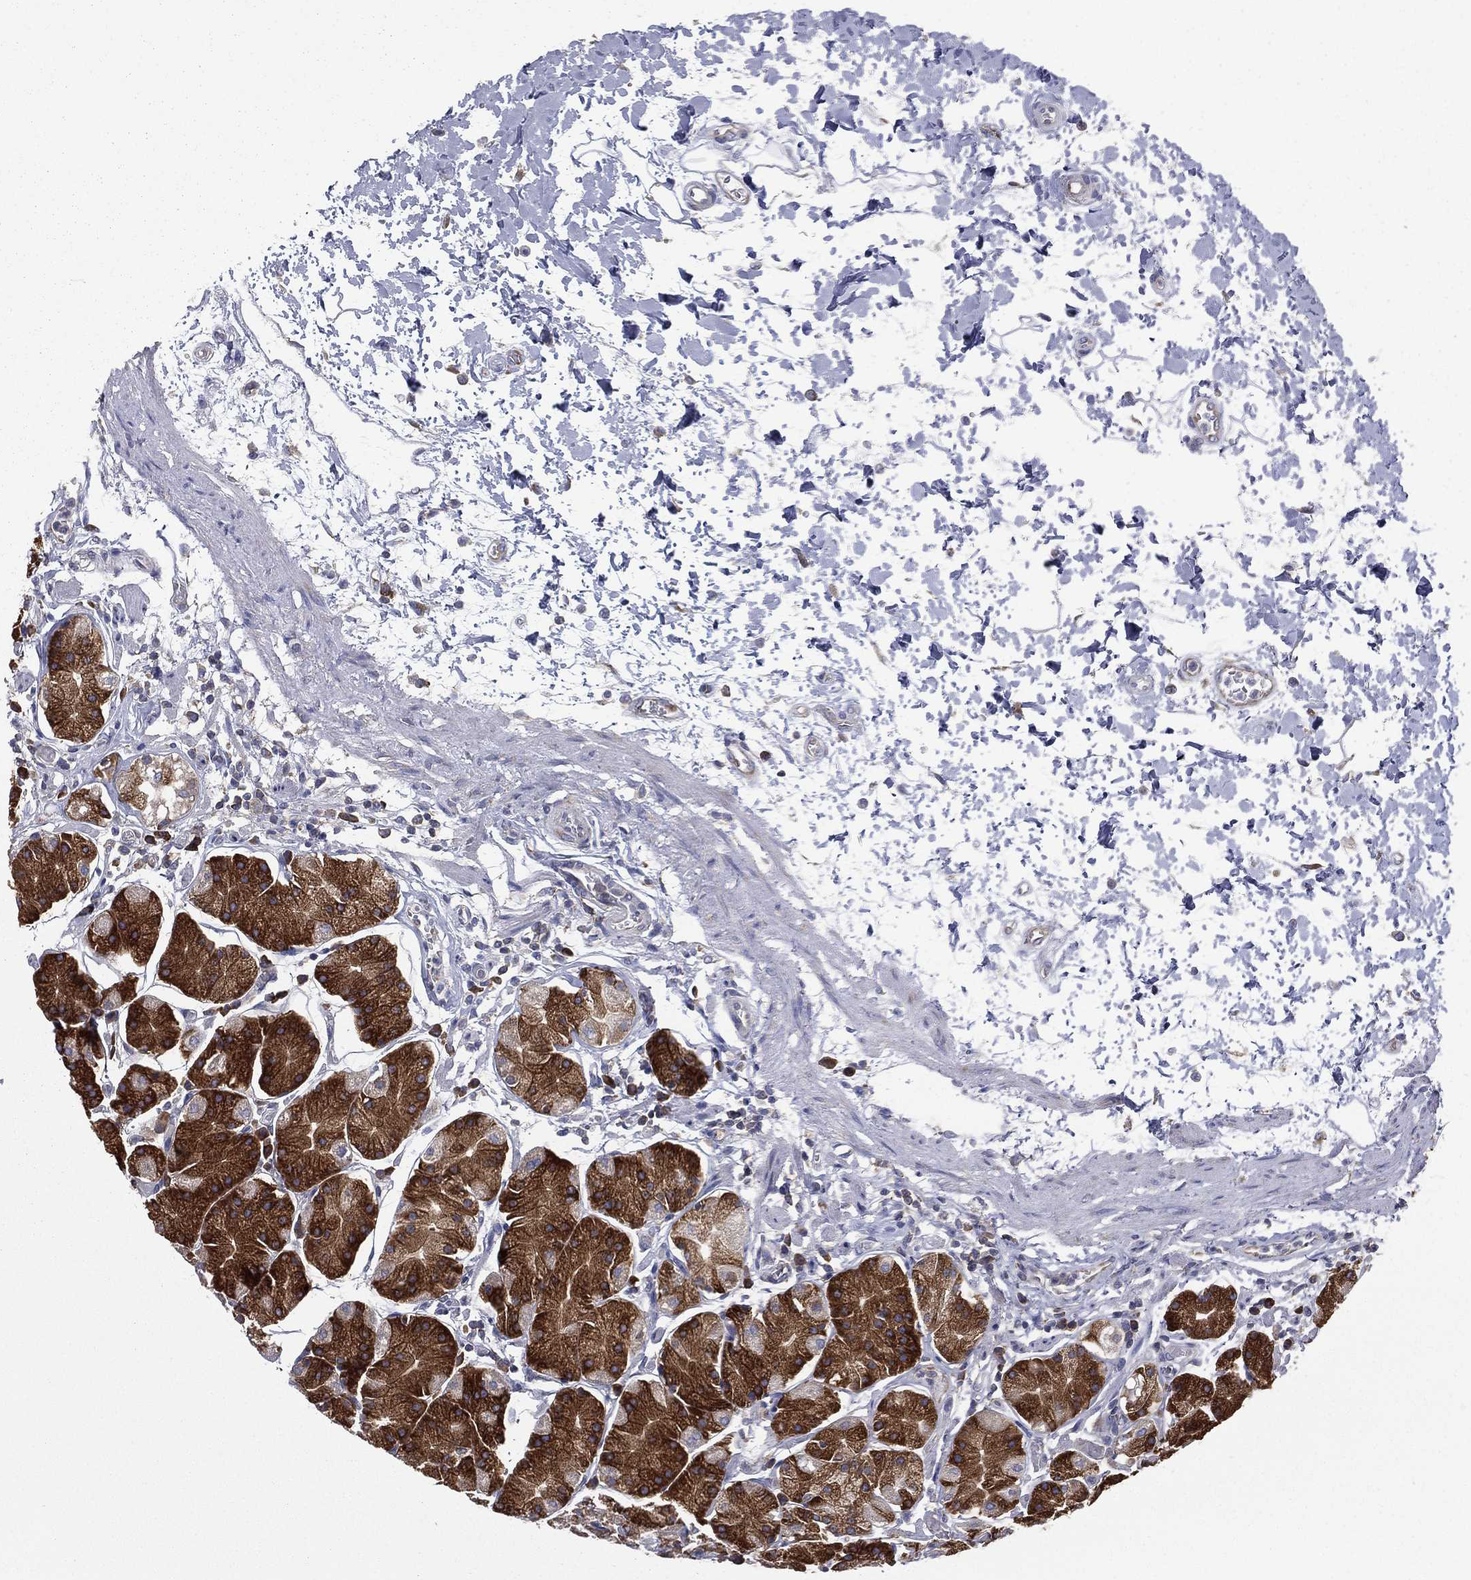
{"staining": {"intensity": "strong", "quantity": "25%-75%", "location": "cytoplasmic/membranous"}, "tissue": "stomach", "cell_type": "Glandular cells", "image_type": "normal", "snomed": [{"axis": "morphology", "description": "Normal tissue, NOS"}, {"axis": "topography", "description": "Stomach"}], "caption": "This micrograph demonstrates benign stomach stained with immunohistochemistry (IHC) to label a protein in brown. The cytoplasmic/membranous of glandular cells show strong positivity for the protein. Nuclei are counter-stained blue.", "gene": "FARSA", "patient": {"sex": "male", "age": 54}}